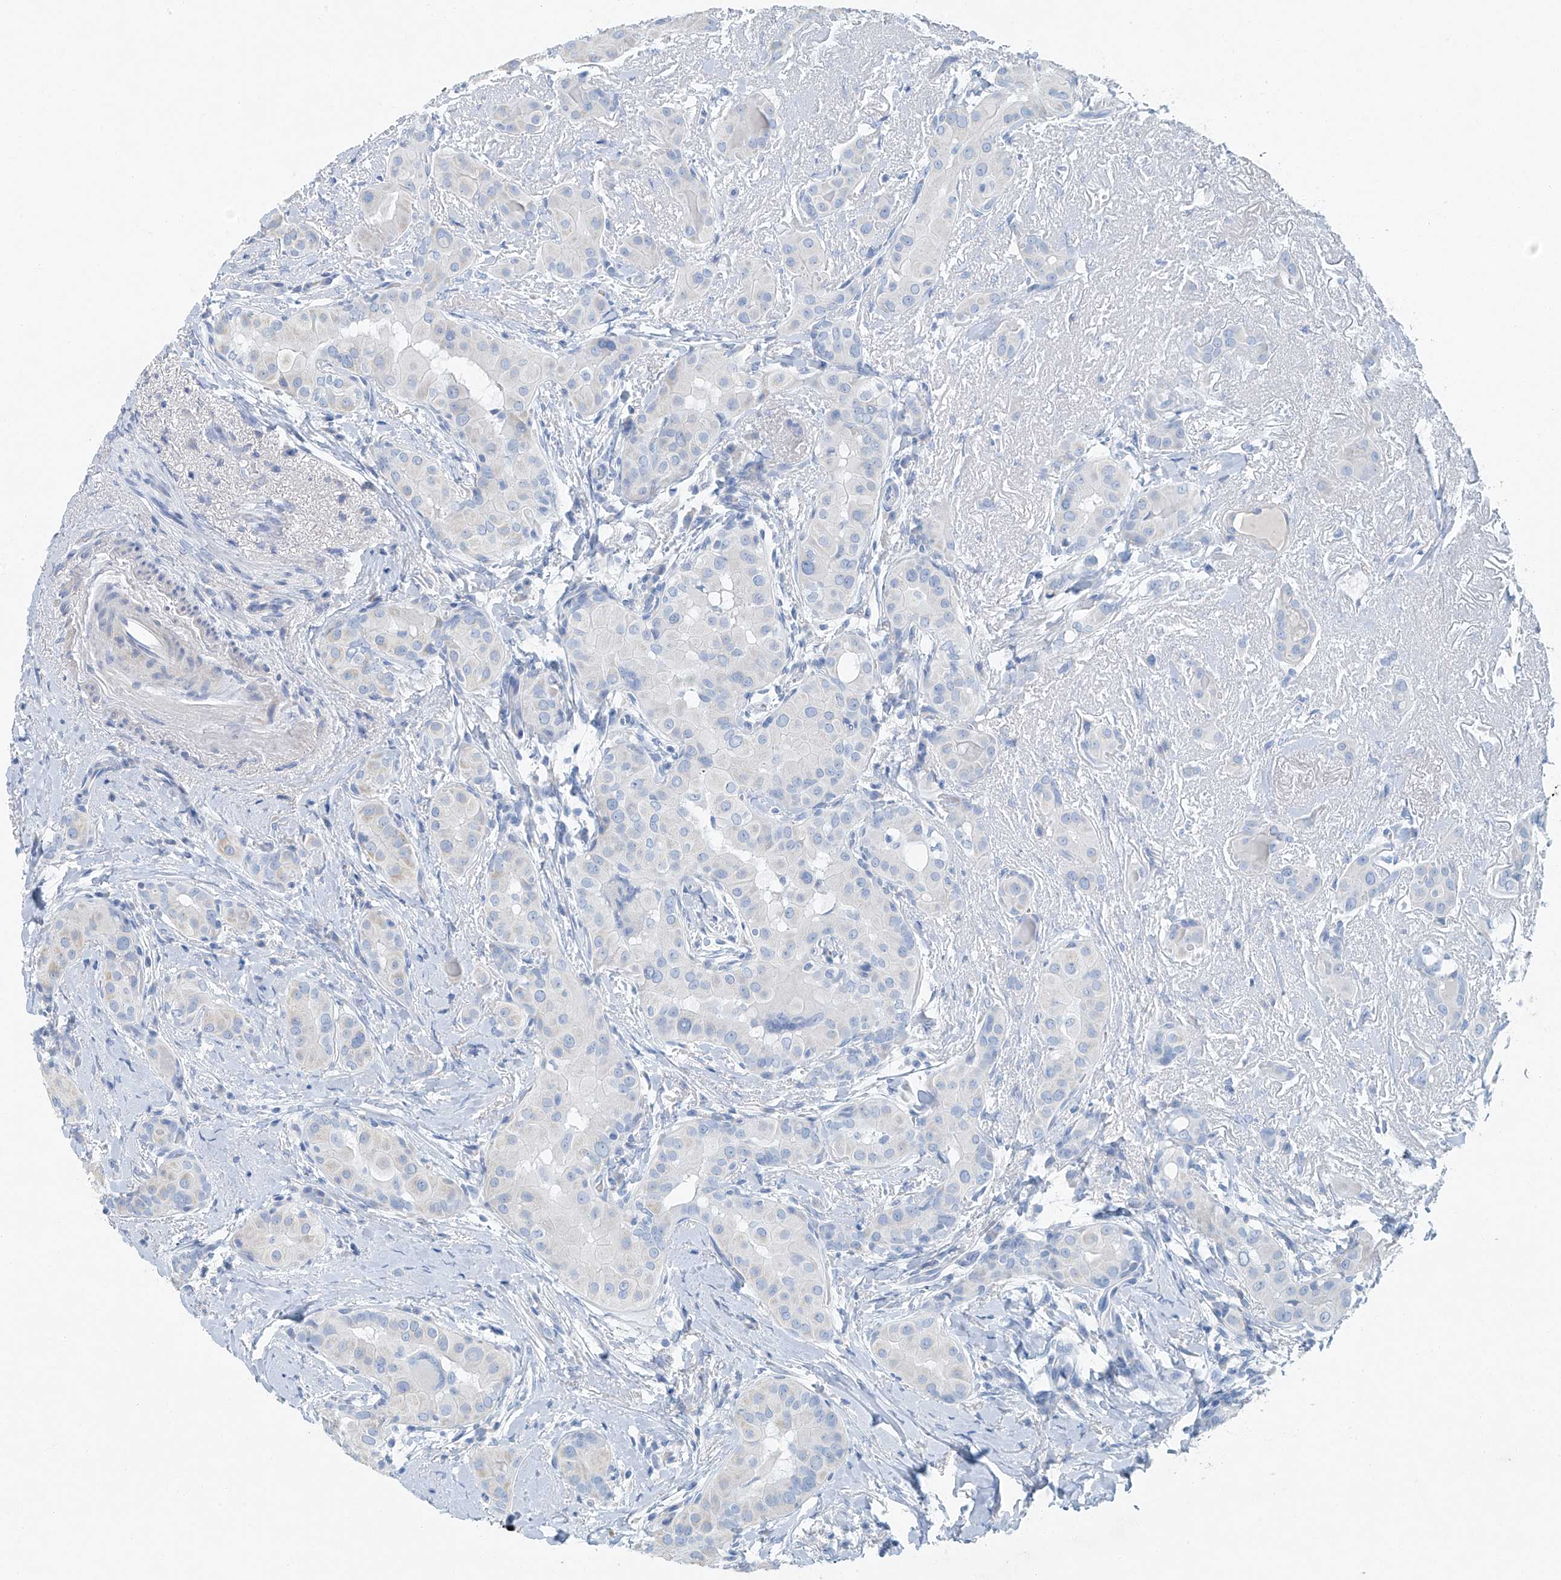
{"staining": {"intensity": "negative", "quantity": "none", "location": "none"}, "tissue": "thyroid cancer", "cell_type": "Tumor cells", "image_type": "cancer", "snomed": [{"axis": "morphology", "description": "Papillary adenocarcinoma, NOS"}, {"axis": "topography", "description": "Thyroid gland"}], "caption": "Immunohistochemical staining of human thyroid cancer (papillary adenocarcinoma) displays no significant positivity in tumor cells.", "gene": "C1orf87", "patient": {"sex": "male", "age": 33}}